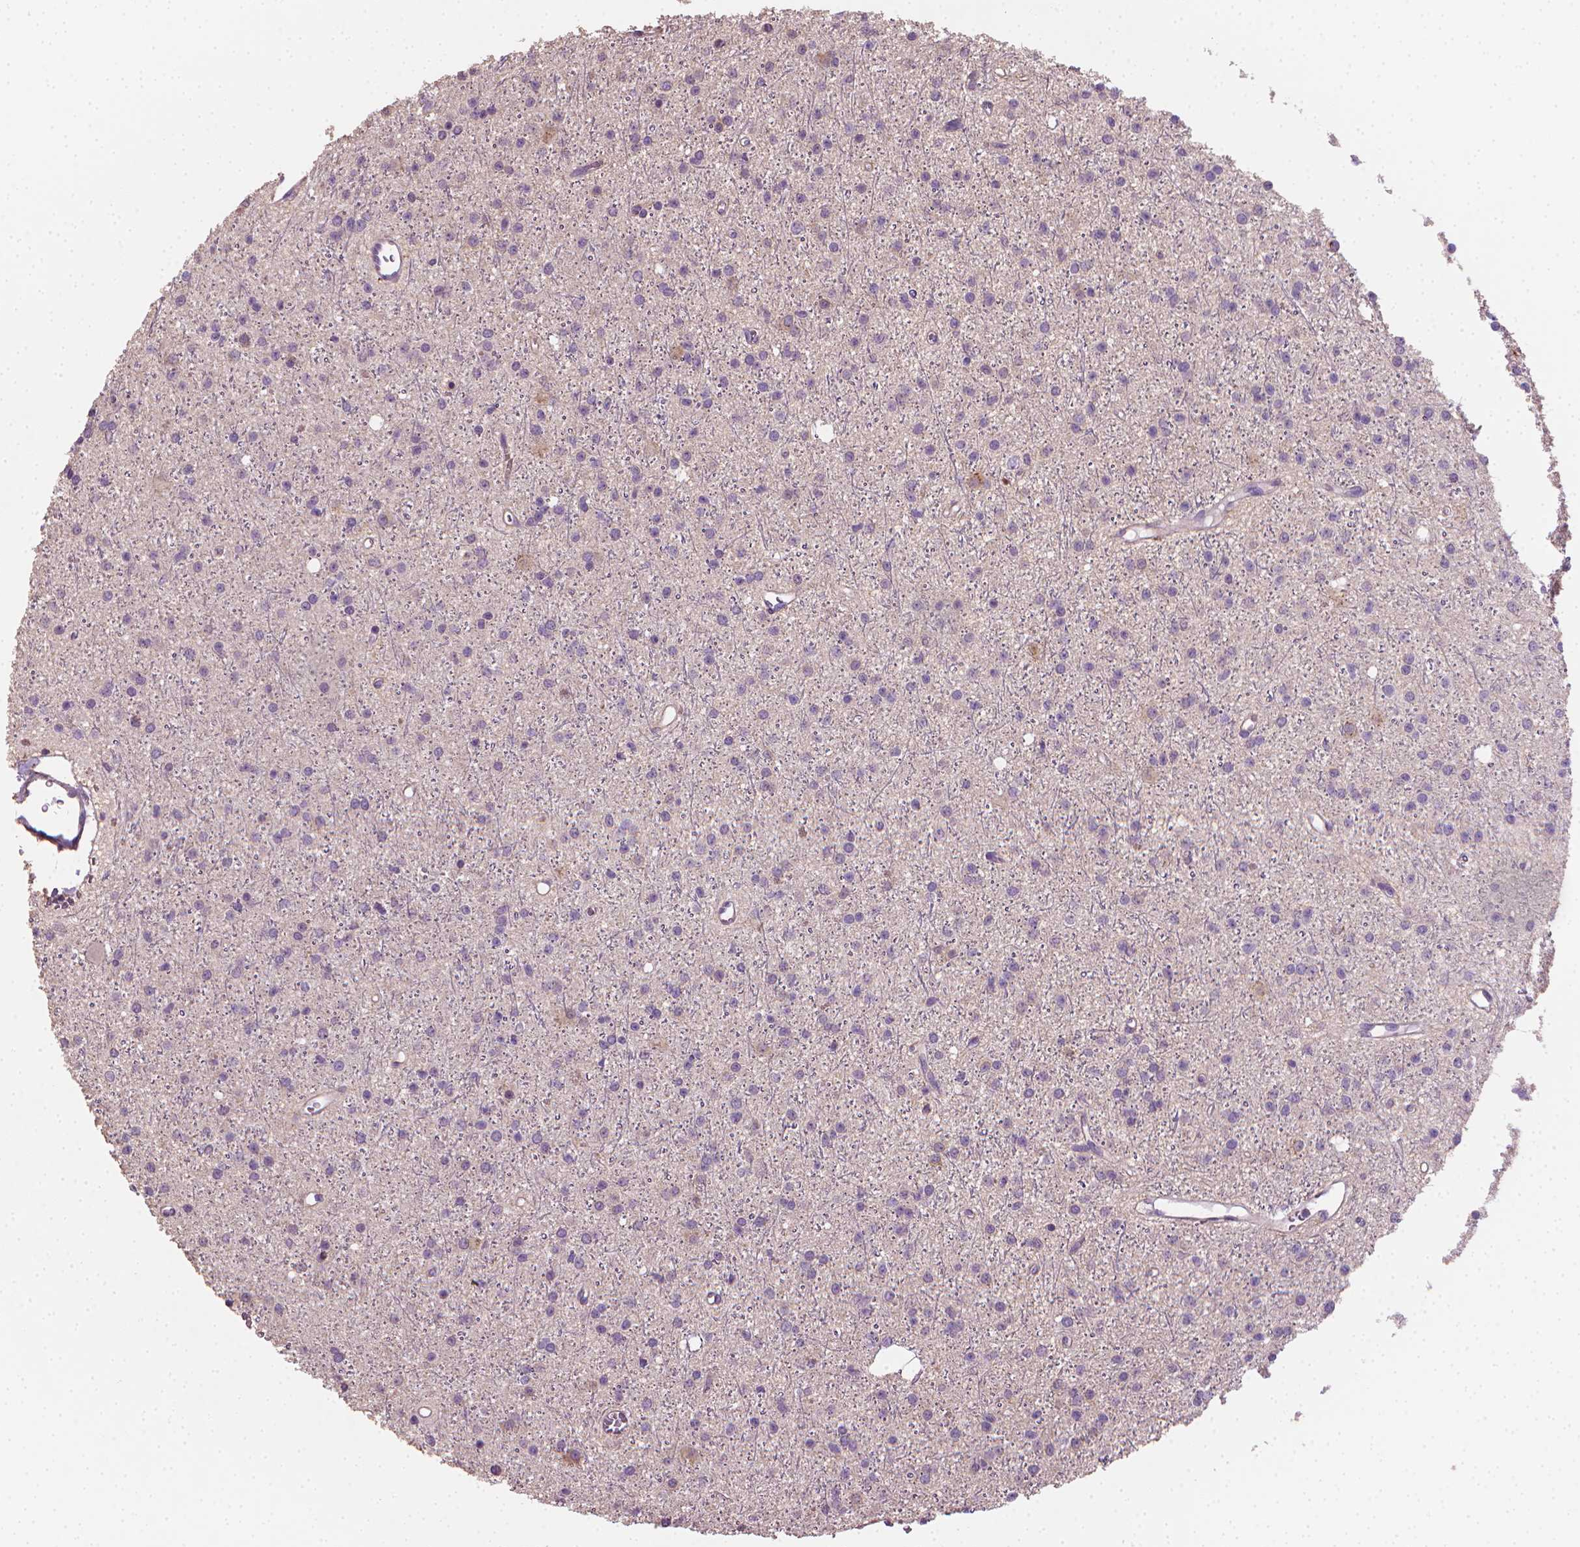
{"staining": {"intensity": "negative", "quantity": "none", "location": "none"}, "tissue": "glioma", "cell_type": "Tumor cells", "image_type": "cancer", "snomed": [{"axis": "morphology", "description": "Glioma, malignant, Low grade"}, {"axis": "topography", "description": "Brain"}], "caption": "DAB immunohistochemical staining of human malignant glioma (low-grade) displays no significant positivity in tumor cells. Nuclei are stained in blue.", "gene": "CATIP", "patient": {"sex": "male", "age": 27}}